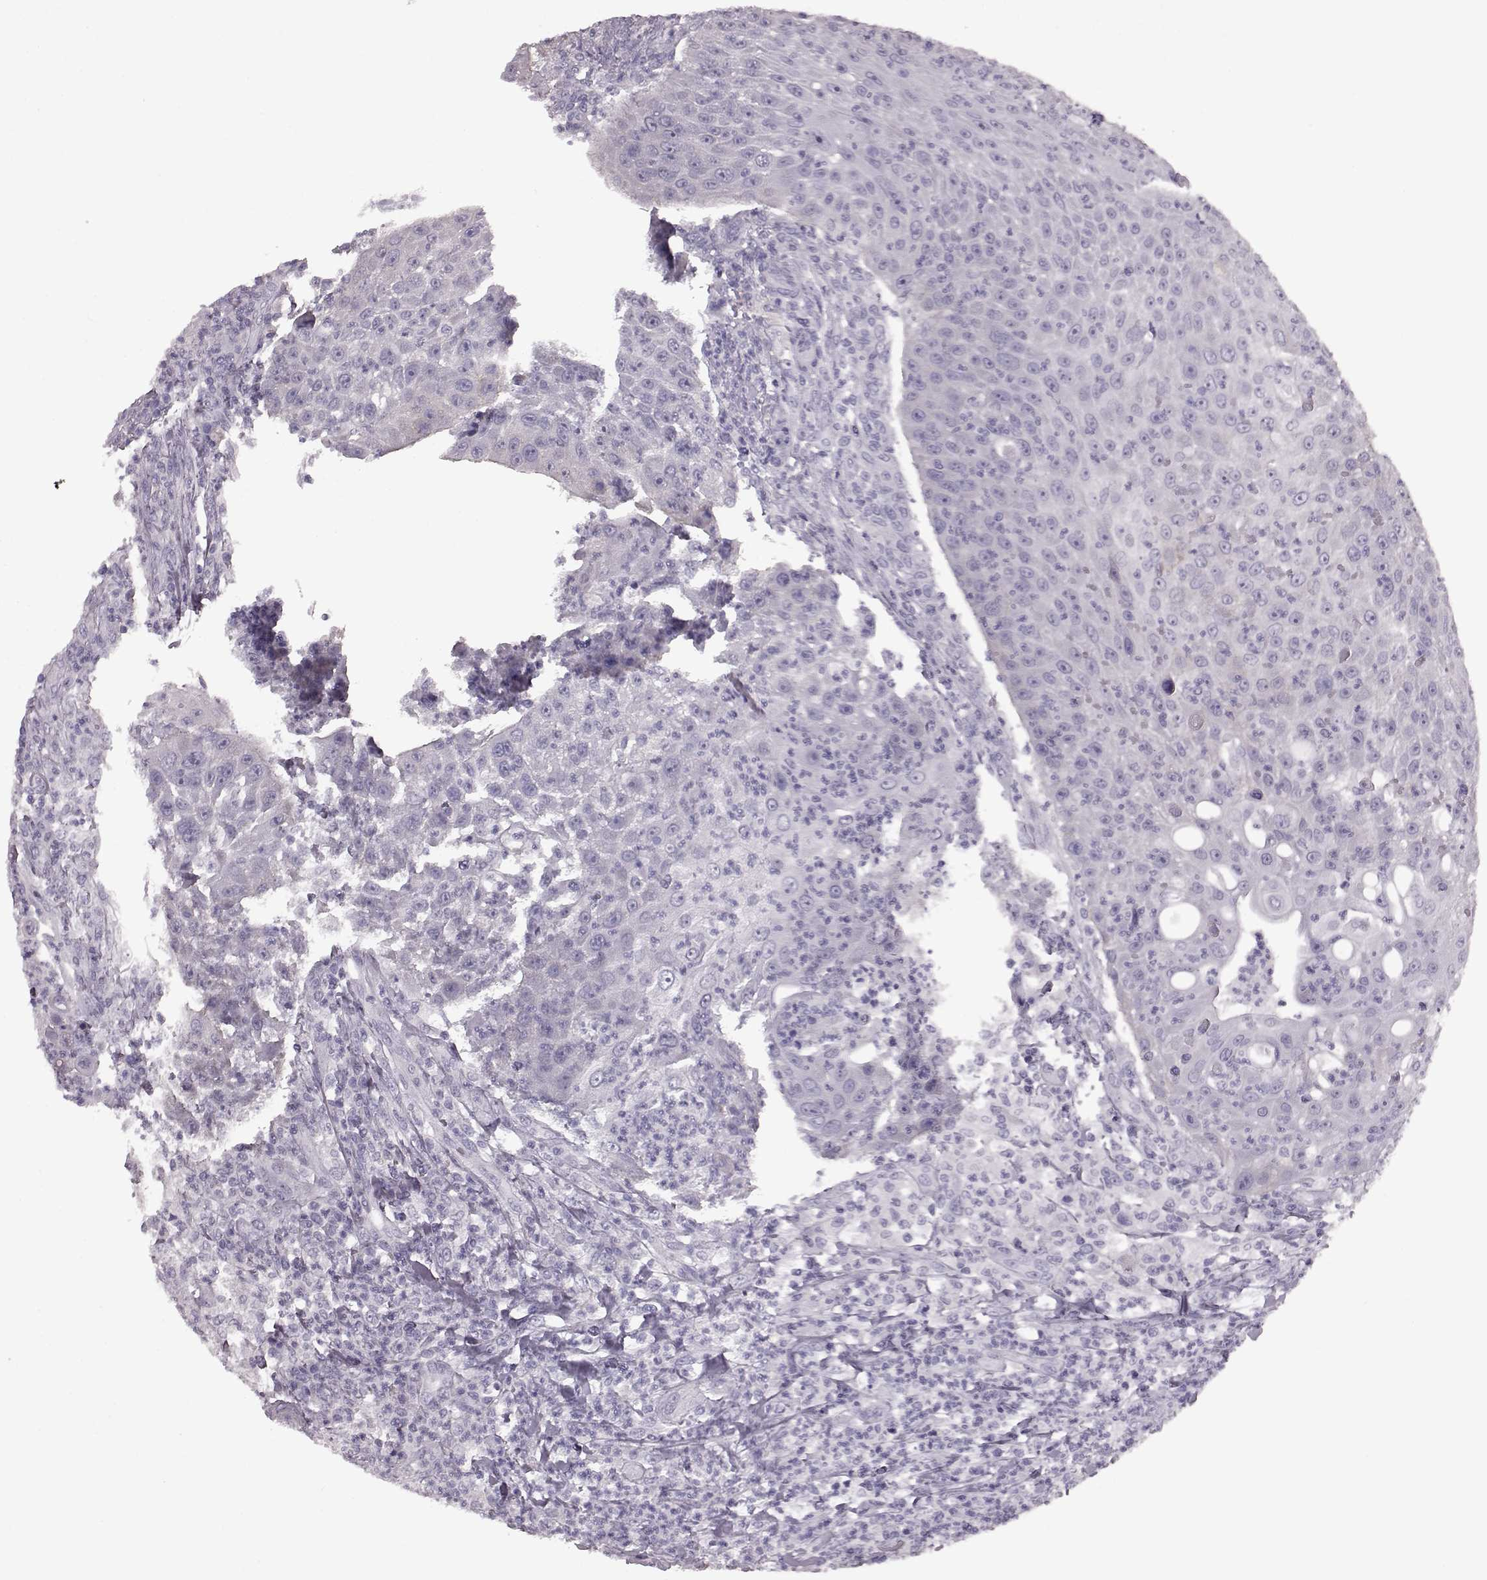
{"staining": {"intensity": "negative", "quantity": "none", "location": "none"}, "tissue": "head and neck cancer", "cell_type": "Tumor cells", "image_type": "cancer", "snomed": [{"axis": "morphology", "description": "Squamous cell carcinoma, NOS"}, {"axis": "topography", "description": "Head-Neck"}], "caption": "Tumor cells show no significant protein staining in squamous cell carcinoma (head and neck). The staining is performed using DAB (3,3'-diaminobenzidine) brown chromogen with nuclei counter-stained in using hematoxylin.", "gene": "CRYBA2", "patient": {"sex": "male", "age": 69}}